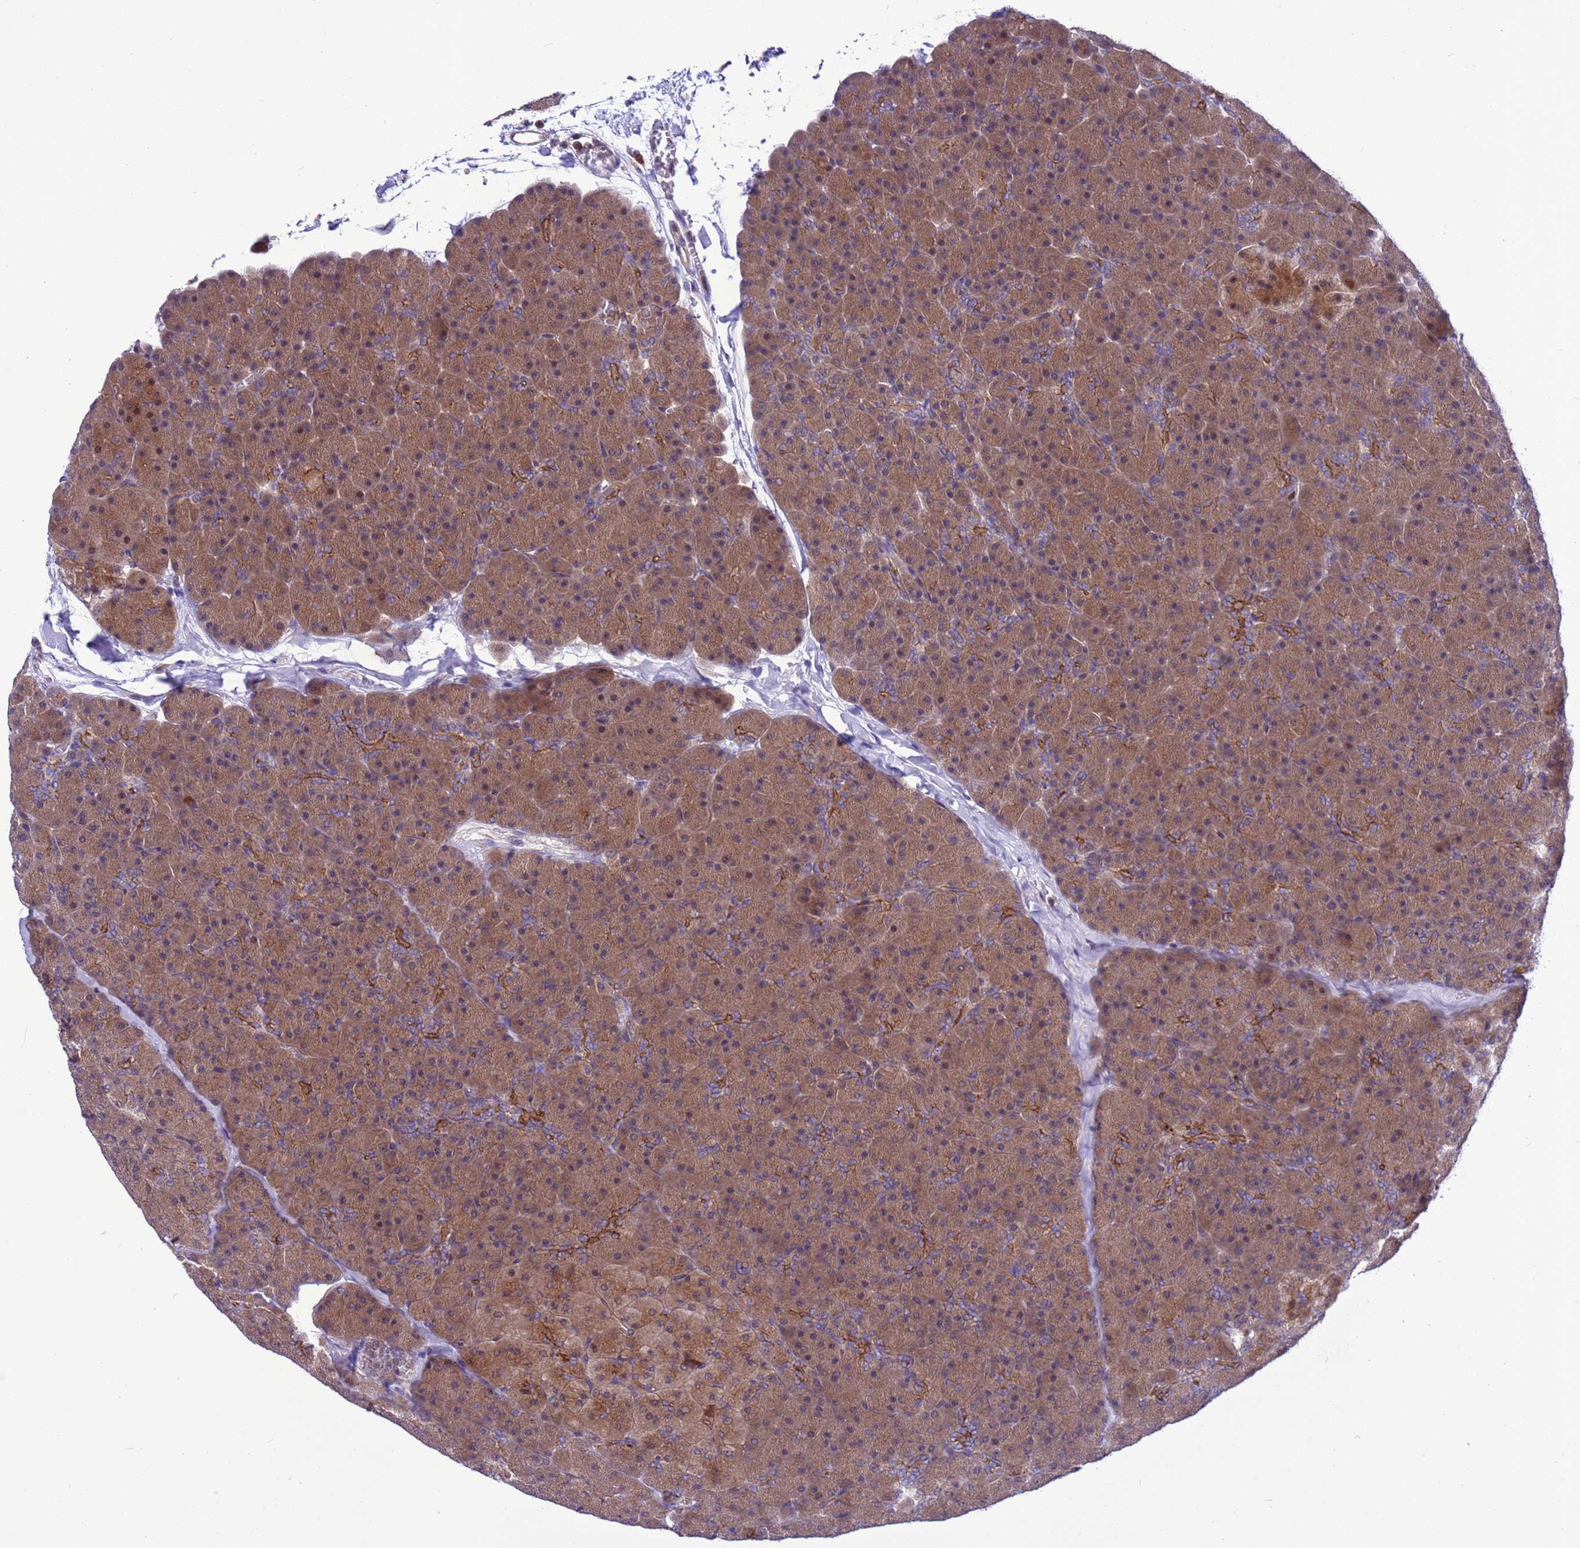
{"staining": {"intensity": "moderate", "quantity": ">75%", "location": "cytoplasmic/membranous,nuclear"}, "tissue": "pancreas", "cell_type": "Exocrine glandular cells", "image_type": "normal", "snomed": [{"axis": "morphology", "description": "Normal tissue, NOS"}, {"axis": "topography", "description": "Pancreas"}], "caption": "Pancreas stained for a protein (brown) demonstrates moderate cytoplasmic/membranous,nuclear positive expression in approximately >75% of exocrine glandular cells.", "gene": "RASD1", "patient": {"sex": "male", "age": 36}}